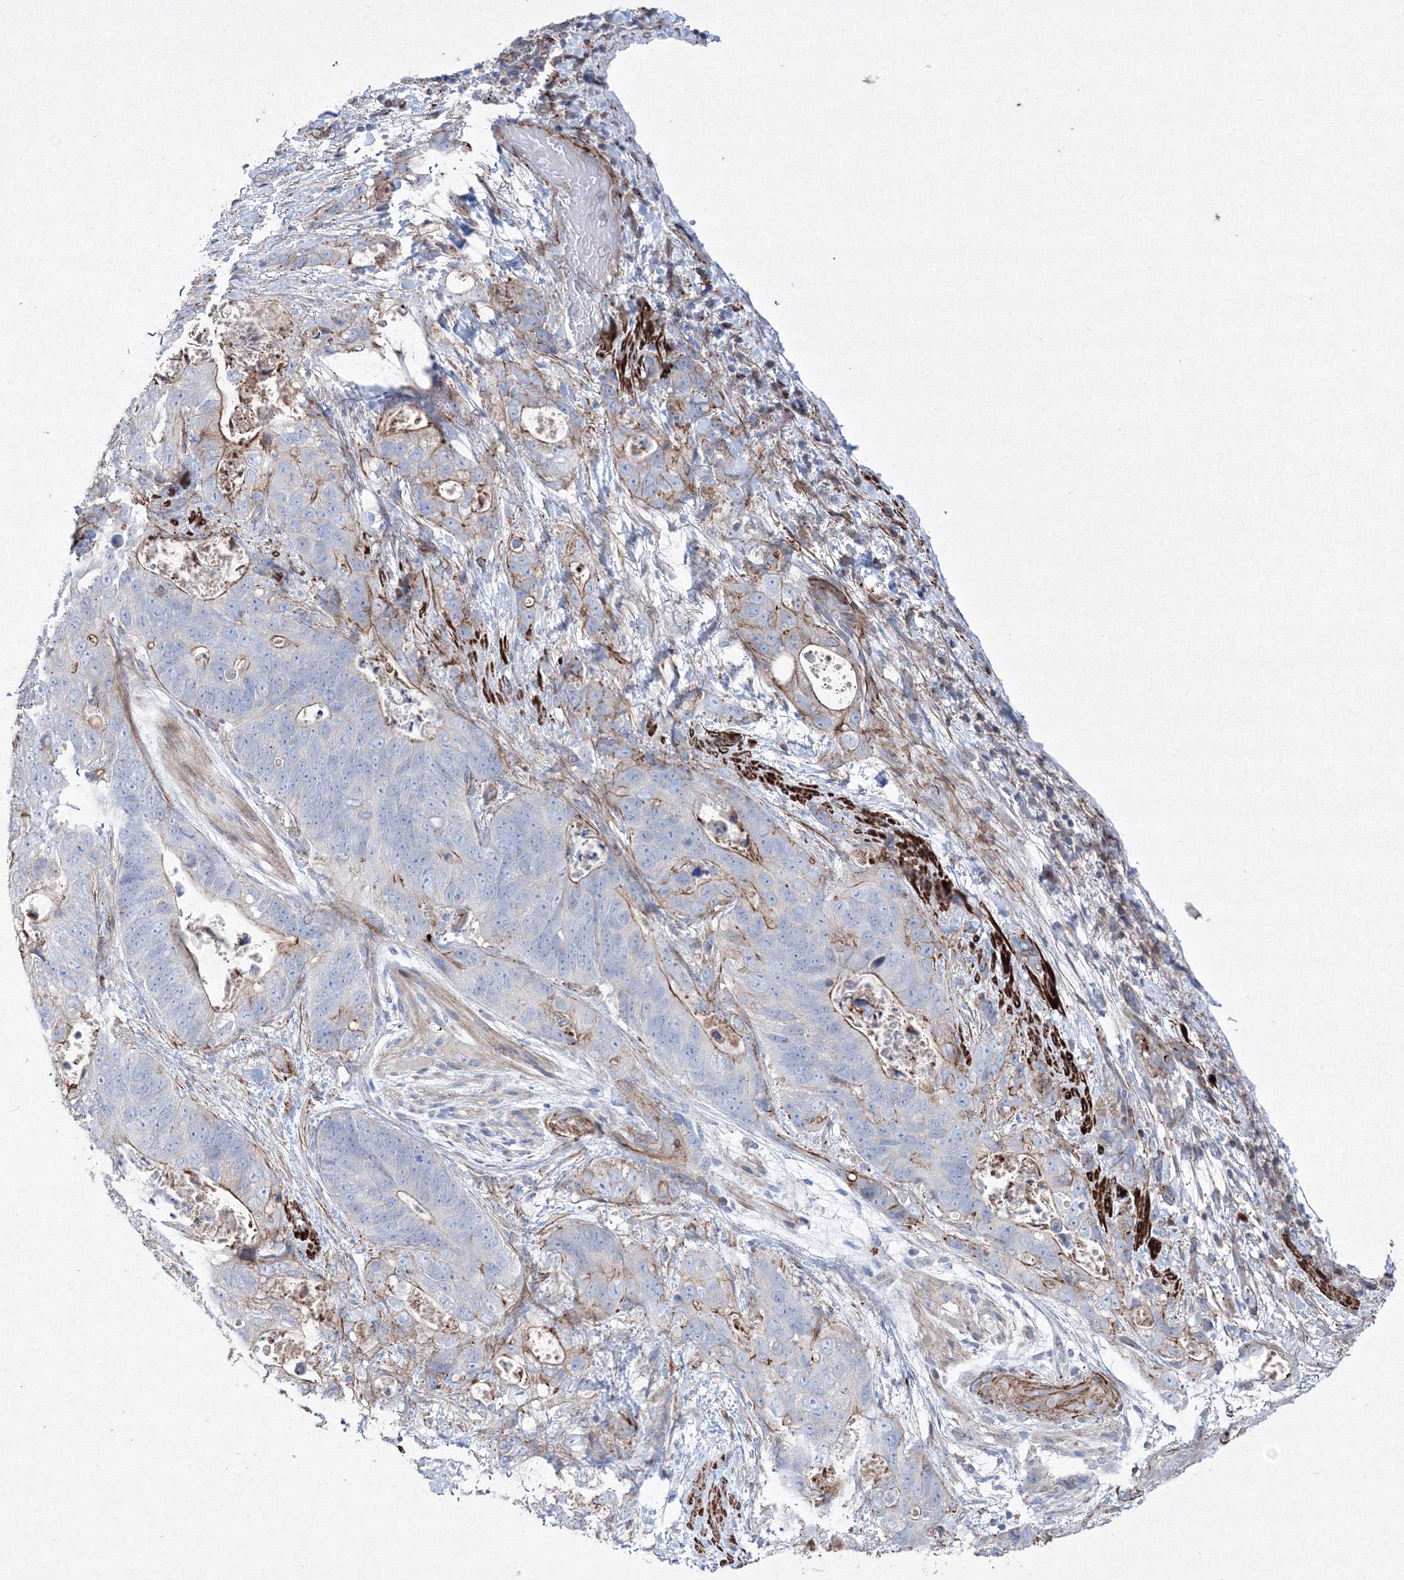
{"staining": {"intensity": "moderate", "quantity": "<25%", "location": "cytoplasmic/membranous"}, "tissue": "stomach cancer", "cell_type": "Tumor cells", "image_type": "cancer", "snomed": [{"axis": "morphology", "description": "Normal tissue, NOS"}, {"axis": "morphology", "description": "Adenocarcinoma, NOS"}, {"axis": "topography", "description": "Stomach"}], "caption": "DAB immunohistochemical staining of stomach cancer (adenocarcinoma) displays moderate cytoplasmic/membranous protein expression in about <25% of tumor cells.", "gene": "GPR82", "patient": {"sex": "female", "age": 89}}